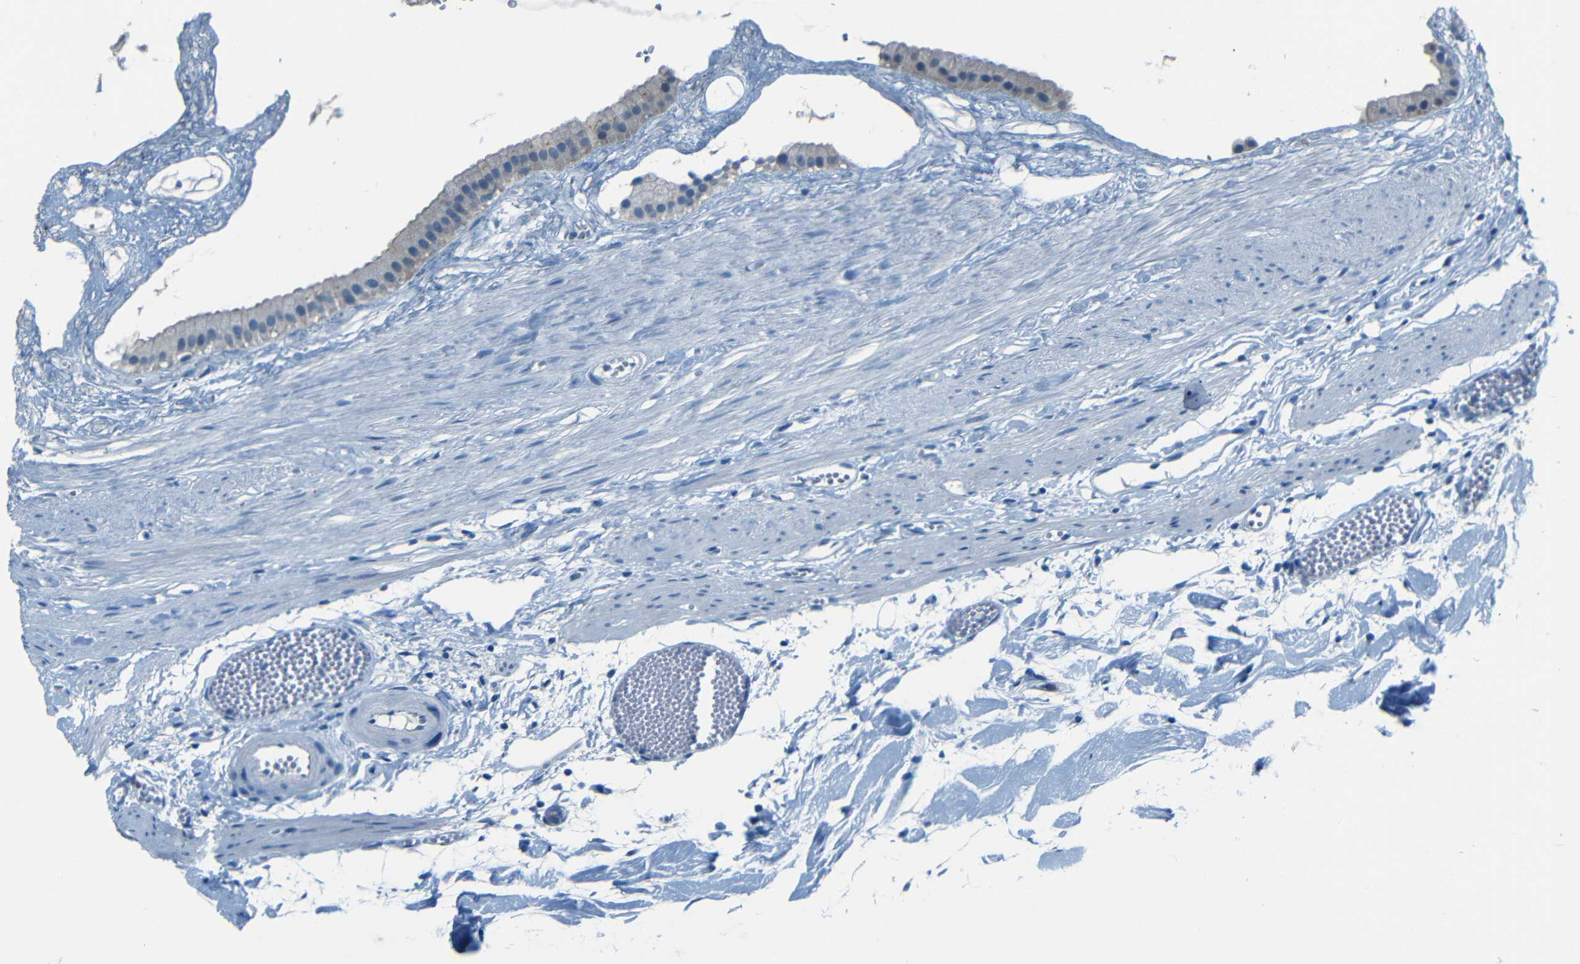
{"staining": {"intensity": "weak", "quantity": "<25%", "location": "cytoplasmic/membranous"}, "tissue": "gallbladder", "cell_type": "Glandular cells", "image_type": "normal", "snomed": [{"axis": "morphology", "description": "Normal tissue, NOS"}, {"axis": "topography", "description": "Gallbladder"}], "caption": "There is no significant expression in glandular cells of gallbladder. (DAB (3,3'-diaminobenzidine) immunohistochemistry (IHC) with hematoxylin counter stain).", "gene": "ZMAT1", "patient": {"sex": "female", "age": 64}}